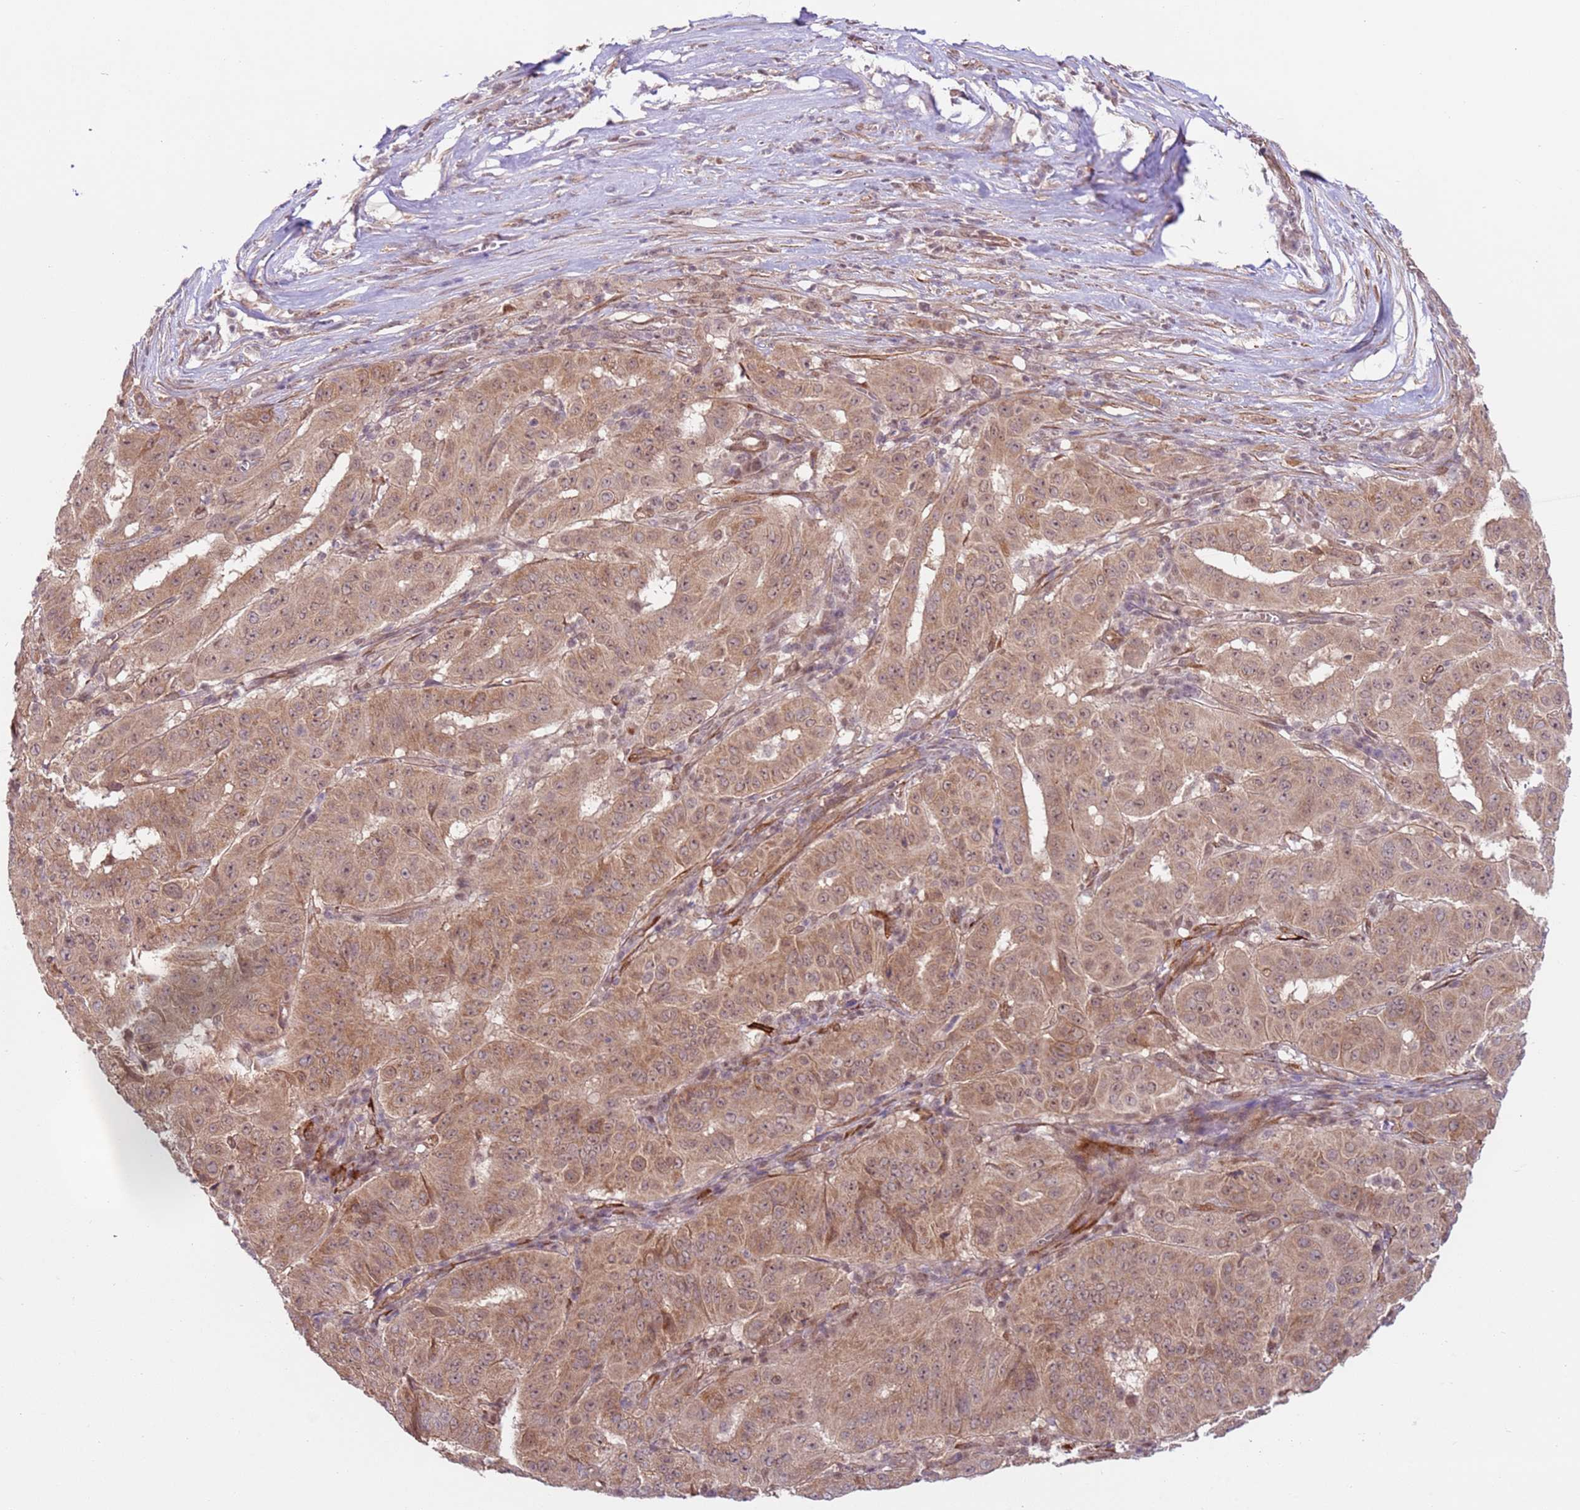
{"staining": {"intensity": "moderate", "quantity": ">75%", "location": "cytoplasmic/membranous,nuclear"}, "tissue": "pancreatic cancer", "cell_type": "Tumor cells", "image_type": "cancer", "snomed": [{"axis": "morphology", "description": "Adenocarcinoma, NOS"}, {"axis": "topography", "description": "Pancreas"}], "caption": "Adenocarcinoma (pancreatic) tissue demonstrates moderate cytoplasmic/membranous and nuclear positivity in about >75% of tumor cells", "gene": "DCAF4", "patient": {"sex": "male", "age": 63}}